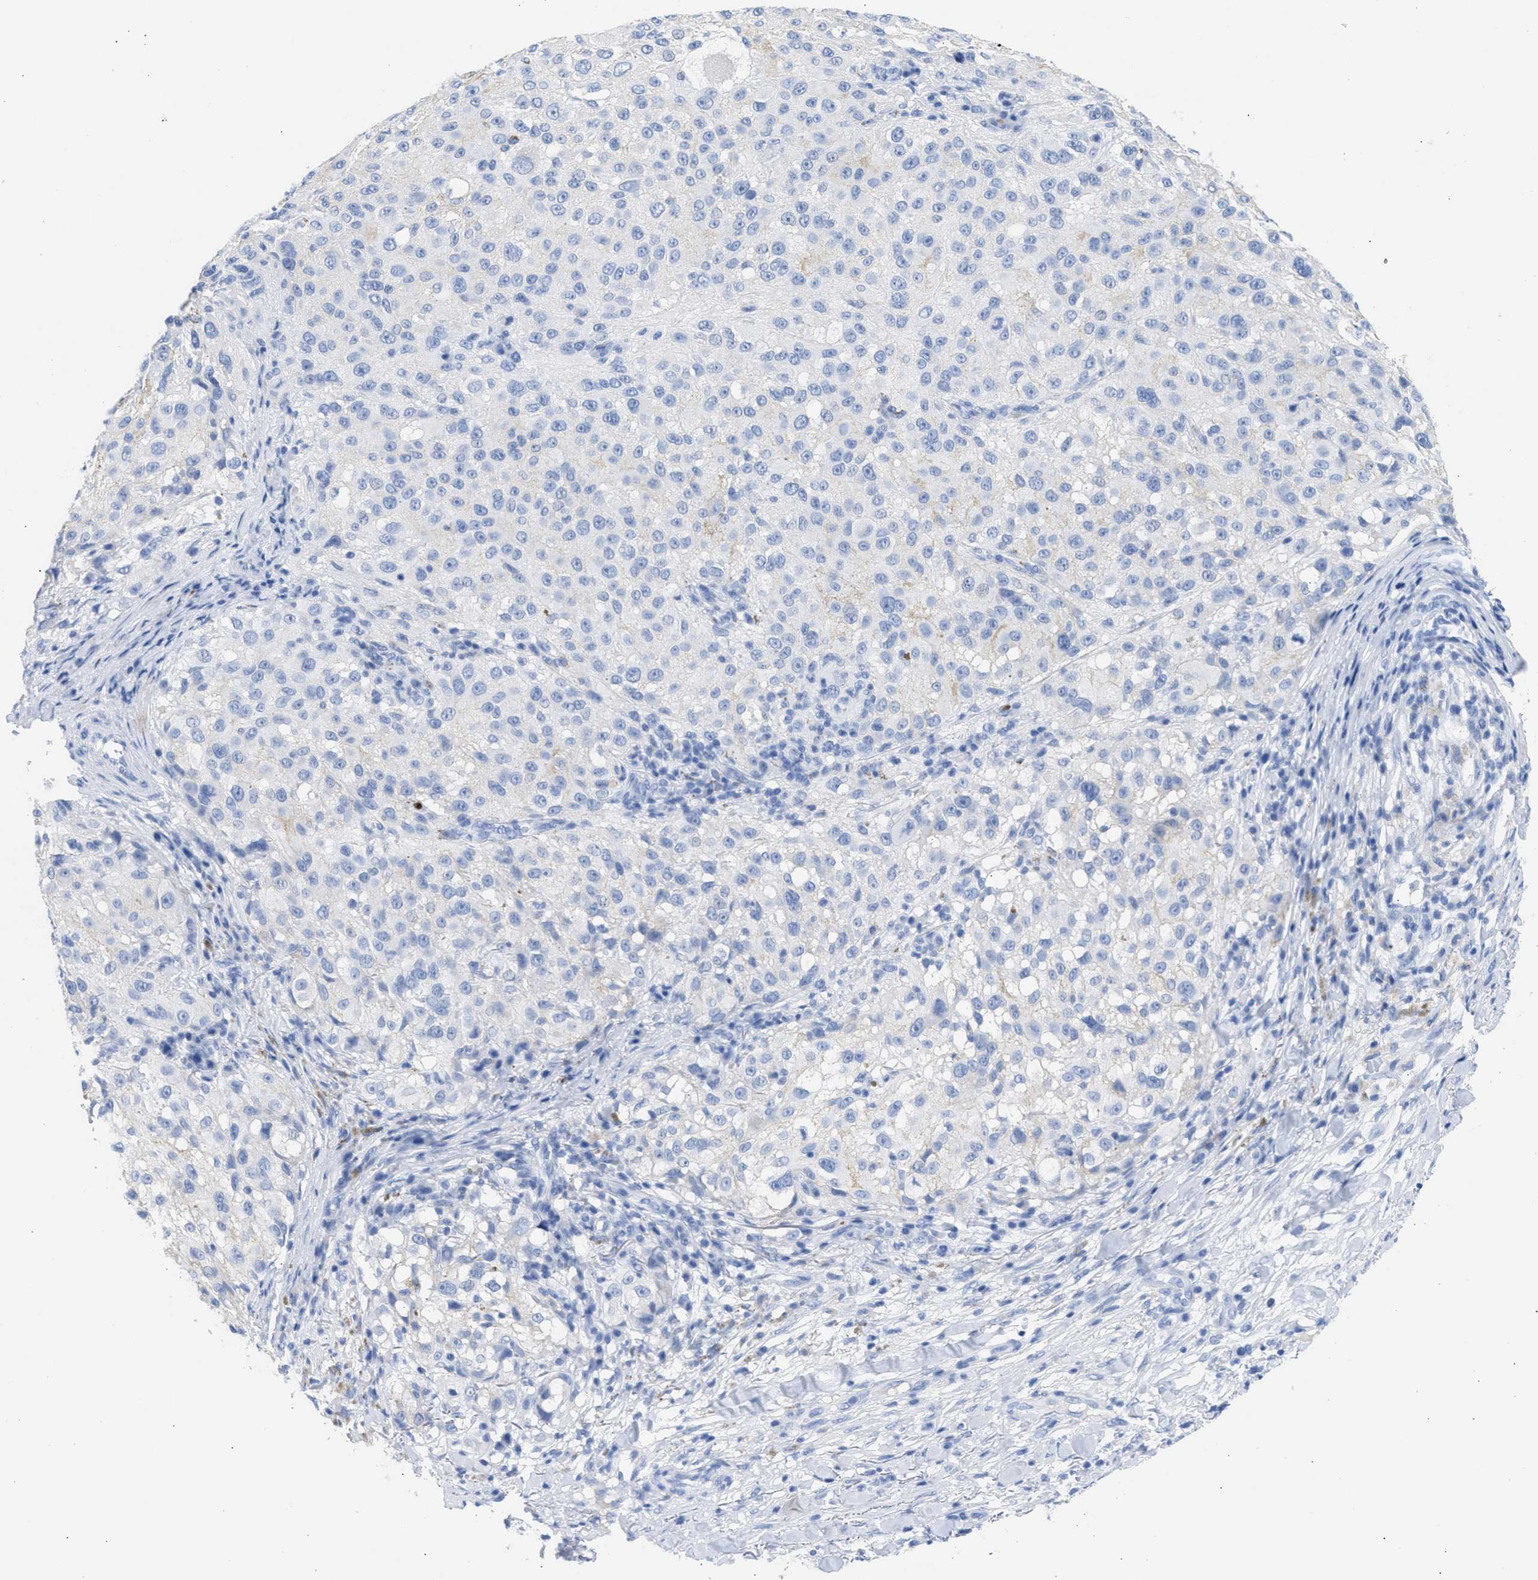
{"staining": {"intensity": "negative", "quantity": "none", "location": "none"}, "tissue": "melanoma", "cell_type": "Tumor cells", "image_type": "cancer", "snomed": [{"axis": "morphology", "description": "Necrosis, NOS"}, {"axis": "morphology", "description": "Malignant melanoma, NOS"}, {"axis": "topography", "description": "Skin"}], "caption": "Image shows no significant protein positivity in tumor cells of malignant melanoma.", "gene": "NCAM1", "patient": {"sex": "female", "age": 87}}